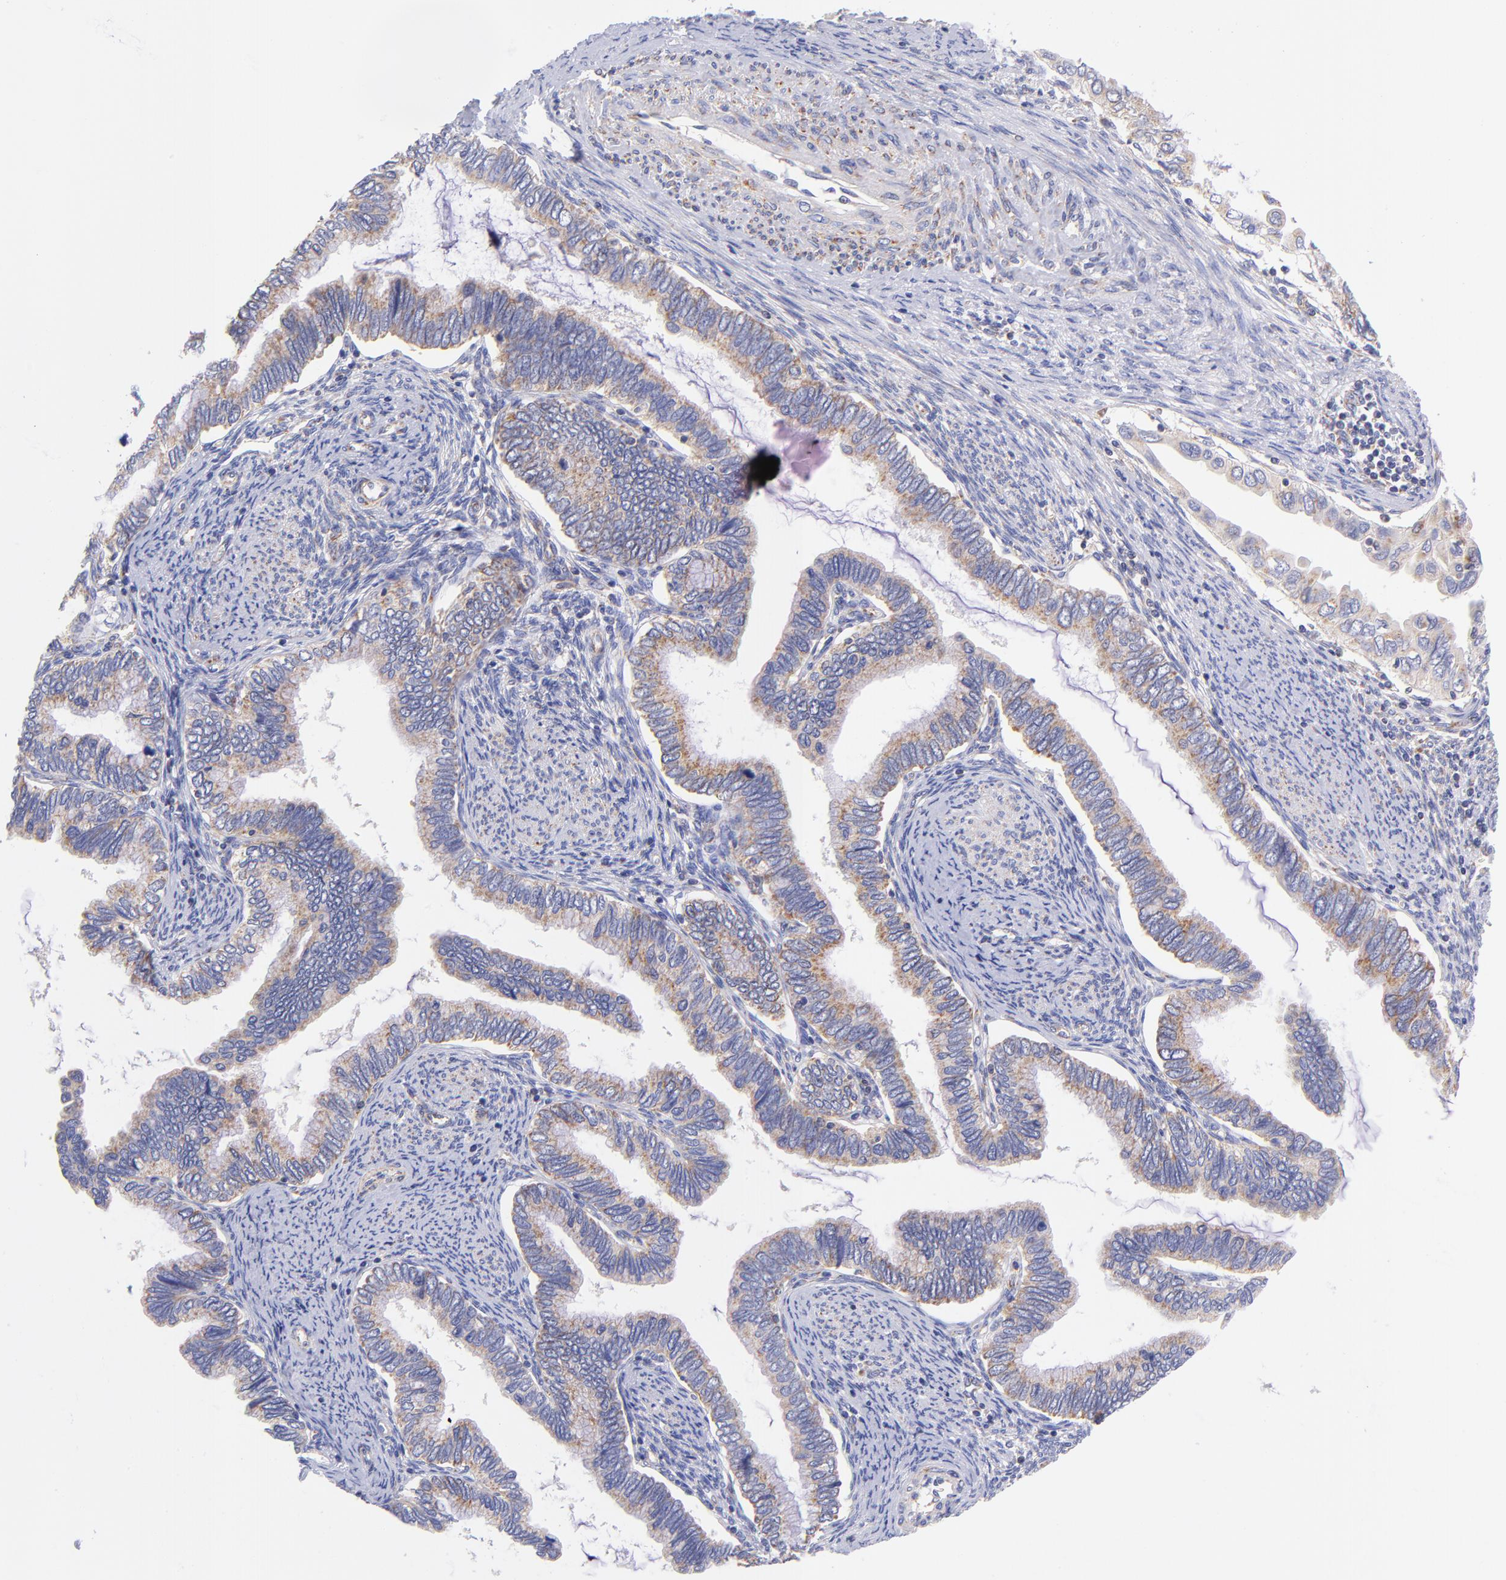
{"staining": {"intensity": "moderate", "quantity": "25%-75%", "location": "cytoplasmic/membranous"}, "tissue": "cervical cancer", "cell_type": "Tumor cells", "image_type": "cancer", "snomed": [{"axis": "morphology", "description": "Adenocarcinoma, NOS"}, {"axis": "topography", "description": "Cervix"}], "caption": "IHC image of neoplastic tissue: adenocarcinoma (cervical) stained using immunohistochemistry (IHC) exhibits medium levels of moderate protein expression localized specifically in the cytoplasmic/membranous of tumor cells, appearing as a cytoplasmic/membranous brown color.", "gene": "NDUFB7", "patient": {"sex": "female", "age": 49}}